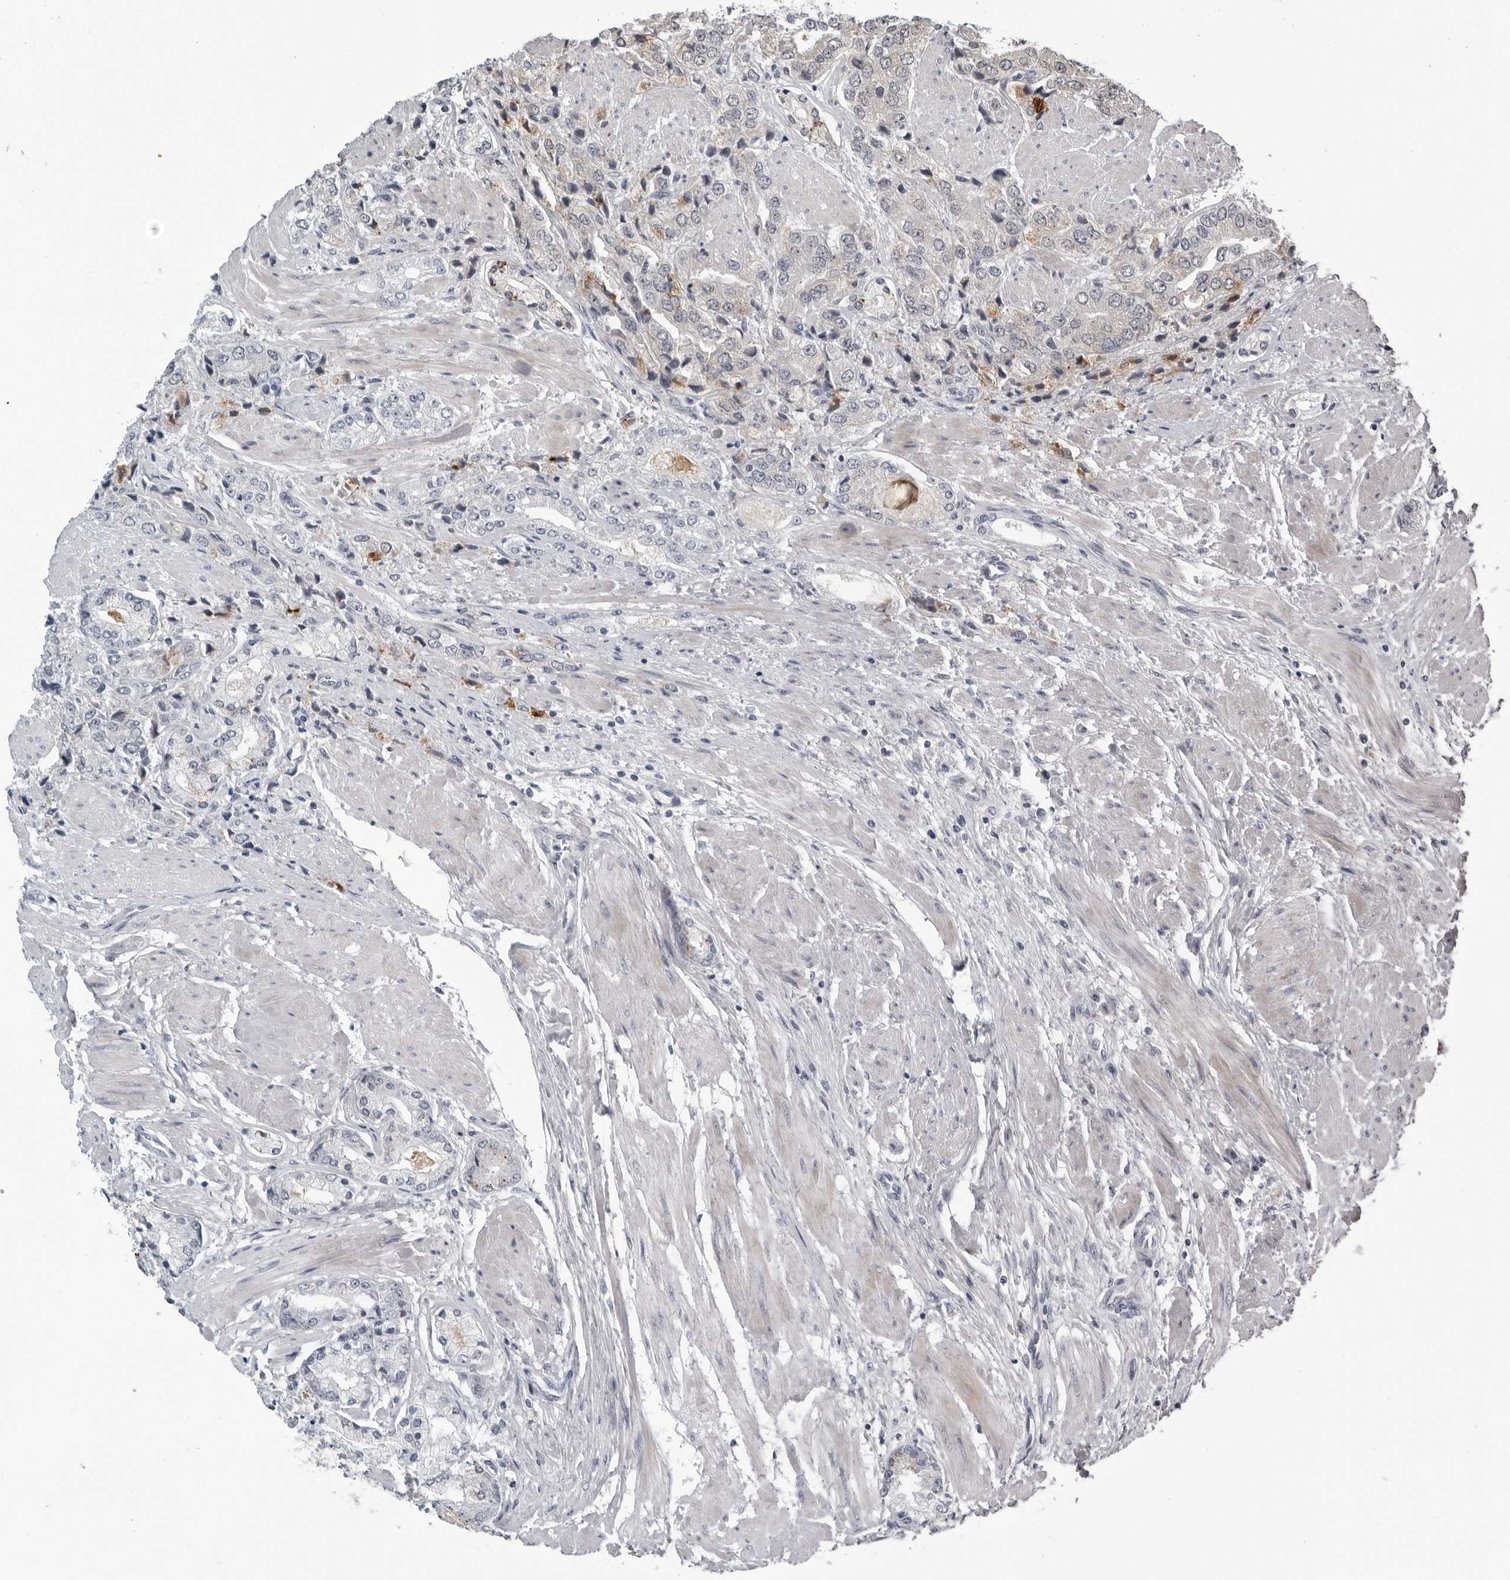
{"staining": {"intensity": "negative", "quantity": "none", "location": "none"}, "tissue": "prostate cancer", "cell_type": "Tumor cells", "image_type": "cancer", "snomed": [{"axis": "morphology", "description": "Adenocarcinoma, High grade"}, {"axis": "topography", "description": "Prostate"}], "caption": "Image shows no significant protein staining in tumor cells of high-grade adenocarcinoma (prostate).", "gene": "PRRX2", "patient": {"sex": "male", "age": 50}}